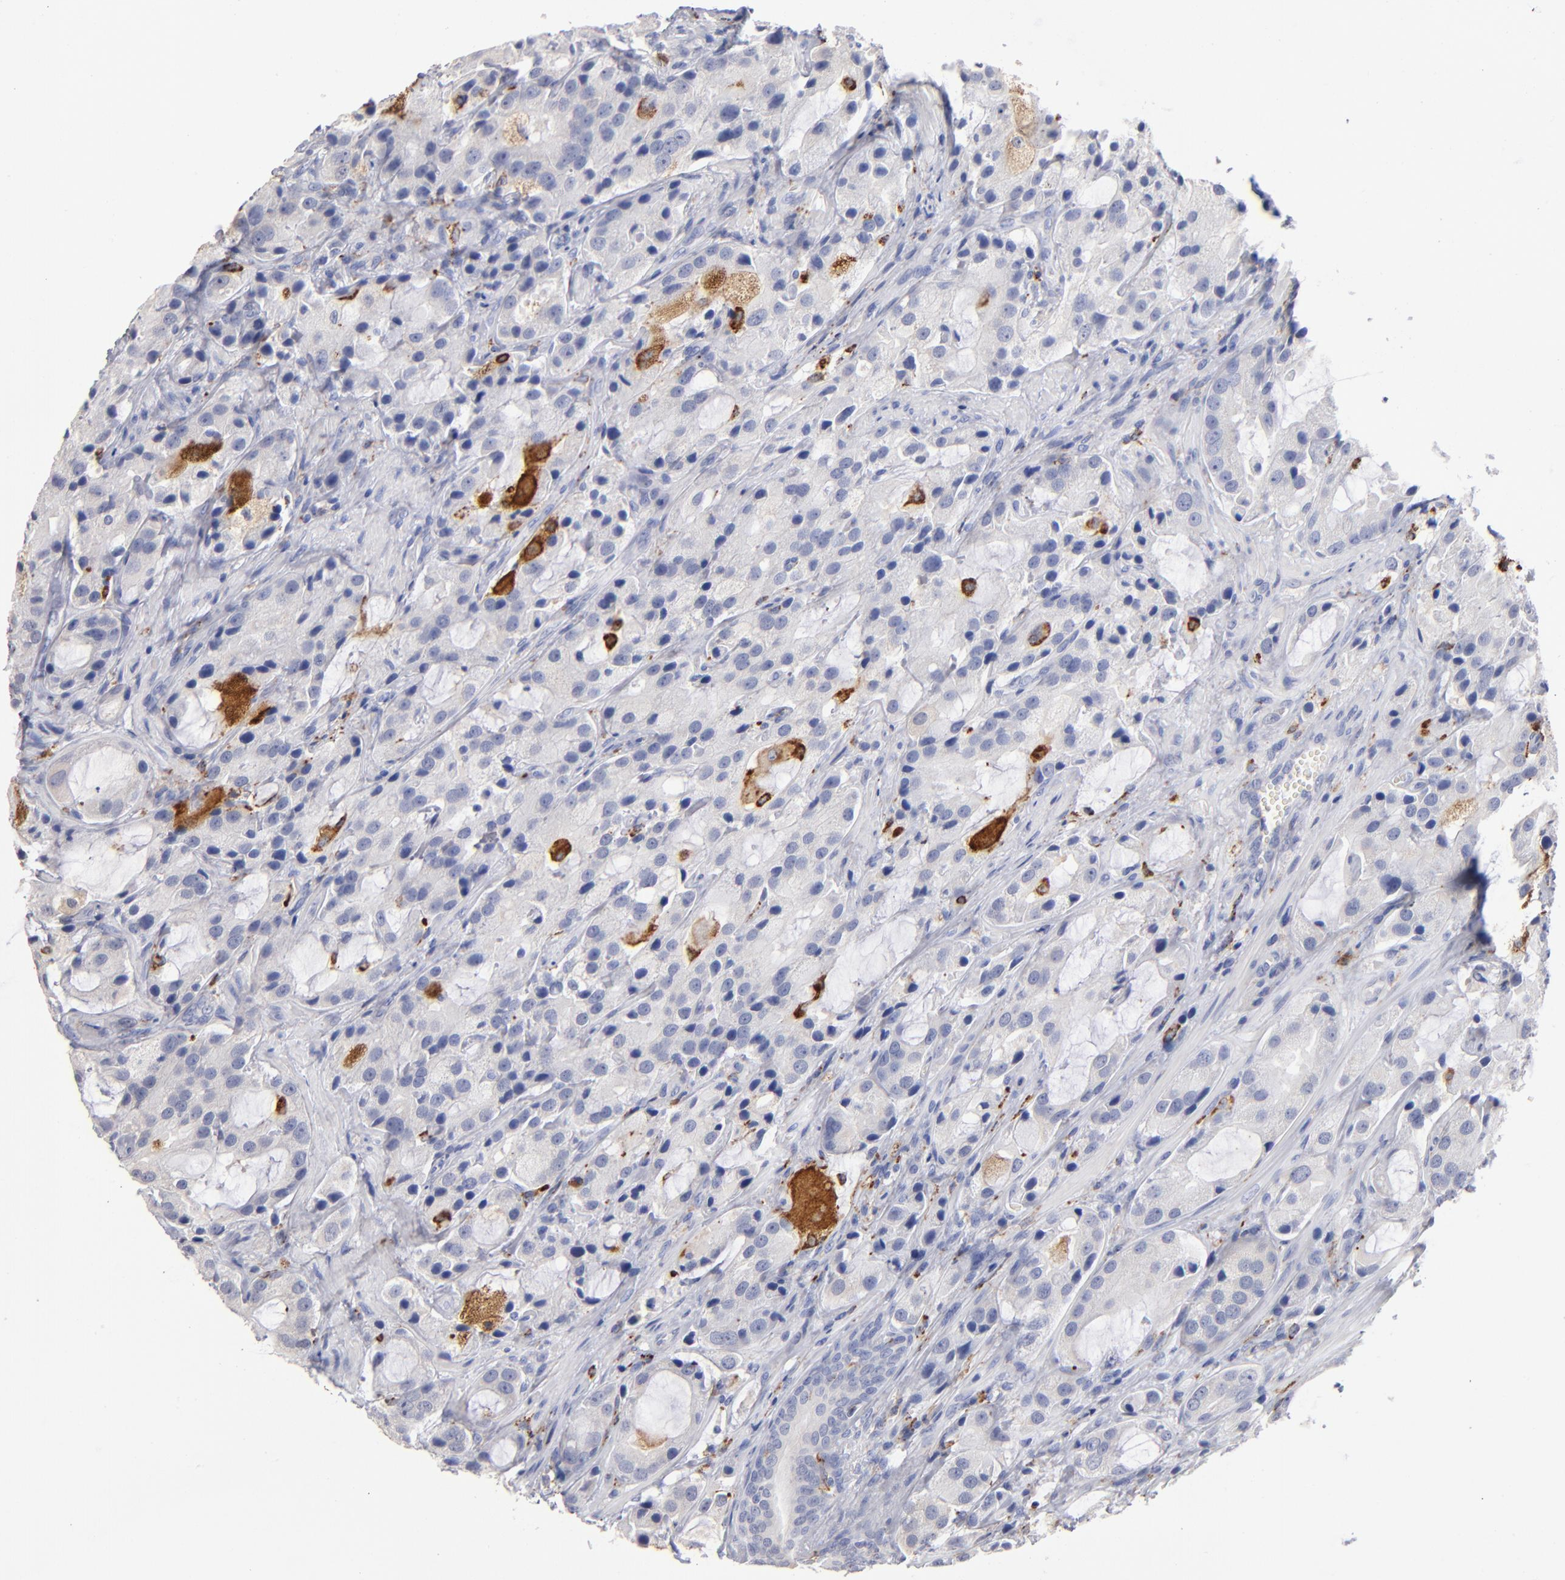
{"staining": {"intensity": "negative", "quantity": "none", "location": "none"}, "tissue": "prostate cancer", "cell_type": "Tumor cells", "image_type": "cancer", "snomed": [{"axis": "morphology", "description": "Adenocarcinoma, High grade"}, {"axis": "topography", "description": "Prostate"}], "caption": "High power microscopy image of an IHC photomicrograph of prostate adenocarcinoma (high-grade), revealing no significant staining in tumor cells.", "gene": "CD180", "patient": {"sex": "male", "age": 70}}